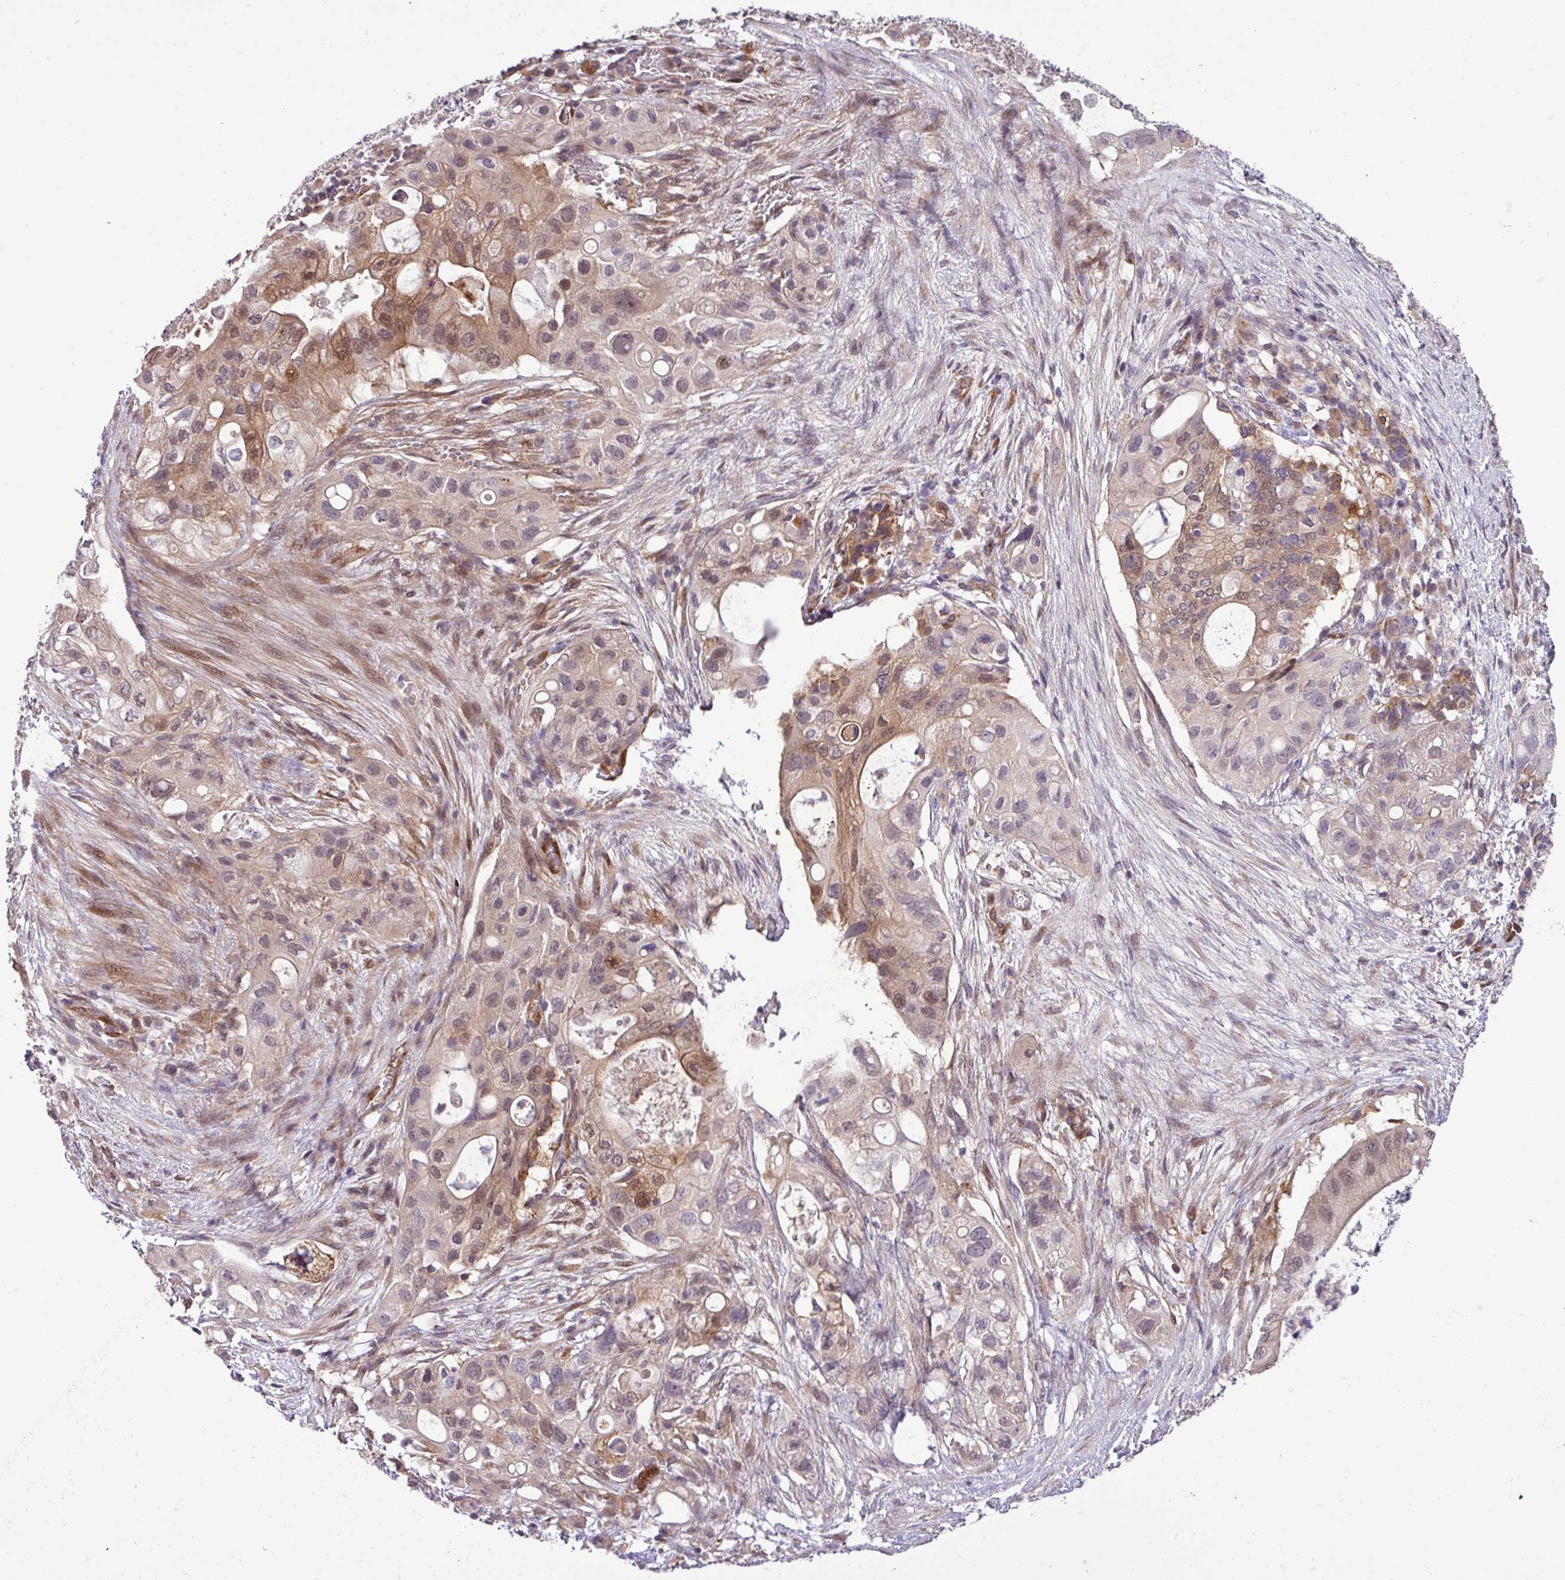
{"staining": {"intensity": "moderate", "quantity": ">75%", "location": "cytoplasmic/membranous,nuclear"}, "tissue": "pancreatic cancer", "cell_type": "Tumor cells", "image_type": "cancer", "snomed": [{"axis": "morphology", "description": "Adenocarcinoma, NOS"}, {"axis": "topography", "description": "Pancreas"}], "caption": "The micrograph shows staining of pancreatic adenocarcinoma, revealing moderate cytoplasmic/membranous and nuclear protein positivity (brown color) within tumor cells.", "gene": "CARHSP1", "patient": {"sex": "female", "age": 72}}